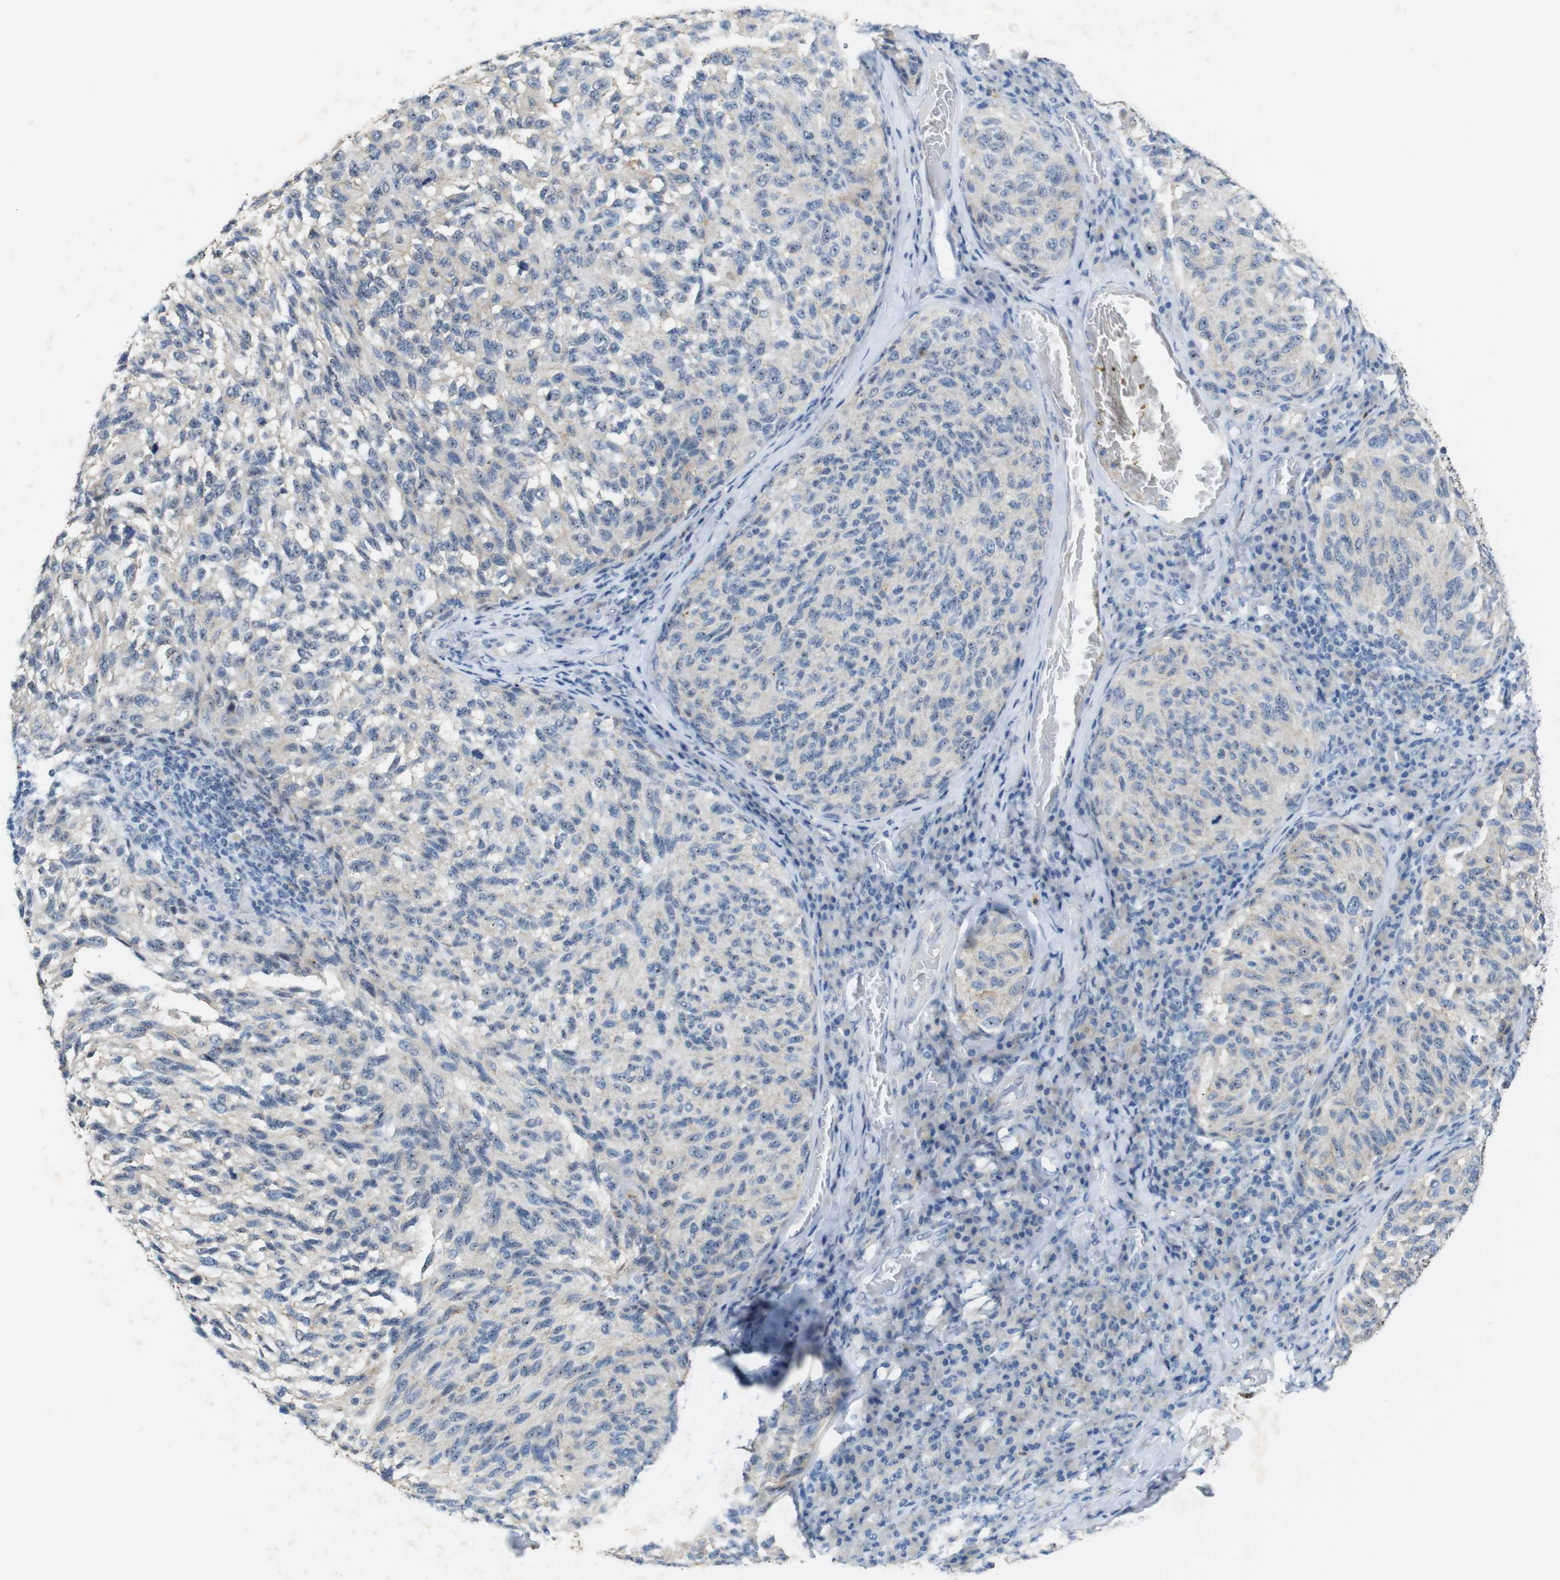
{"staining": {"intensity": "negative", "quantity": "none", "location": "none"}, "tissue": "melanoma", "cell_type": "Tumor cells", "image_type": "cancer", "snomed": [{"axis": "morphology", "description": "Malignant melanoma, NOS"}, {"axis": "topography", "description": "Skin"}], "caption": "Immunohistochemical staining of melanoma reveals no significant positivity in tumor cells.", "gene": "TJP3", "patient": {"sex": "female", "age": 73}}